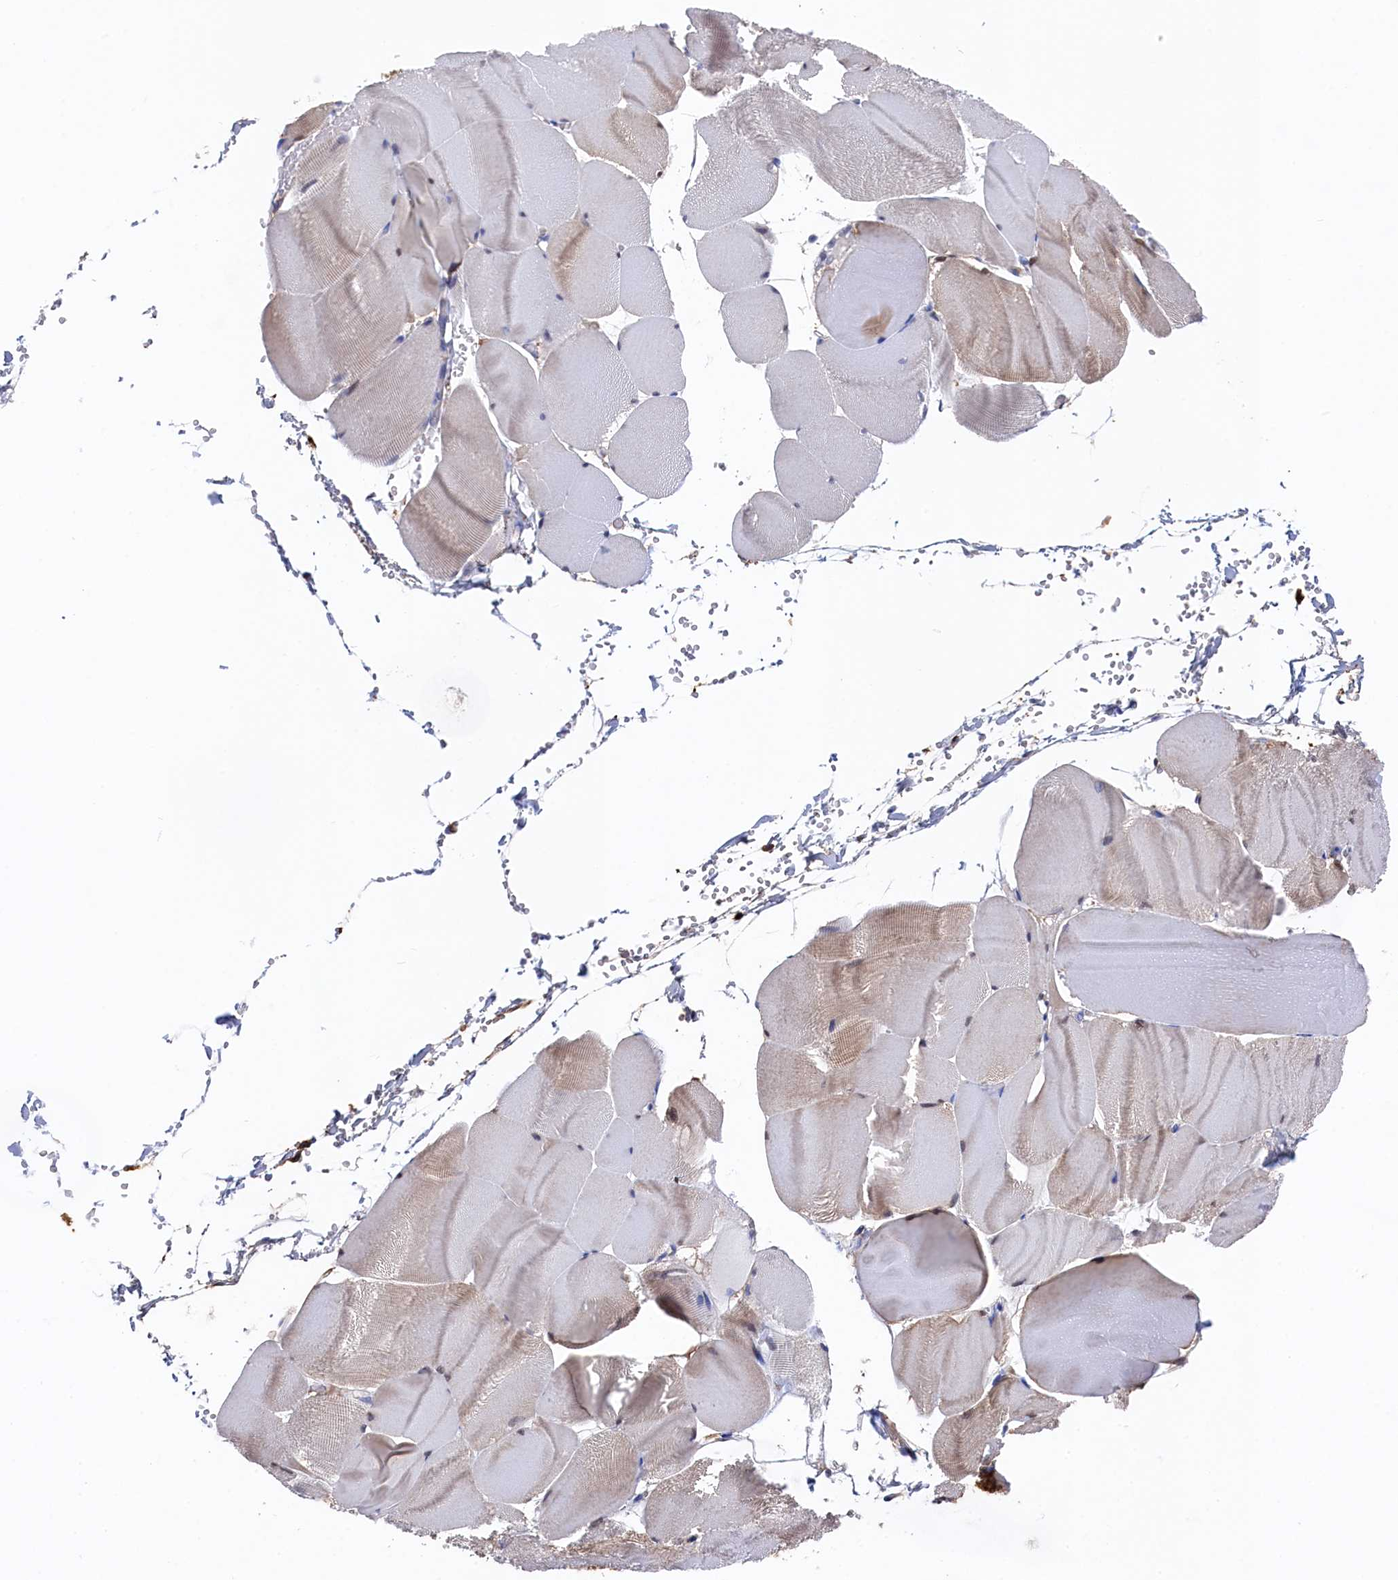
{"staining": {"intensity": "weak", "quantity": "<25%", "location": "cytoplasmic/membranous"}, "tissue": "skeletal muscle", "cell_type": "Myocytes", "image_type": "normal", "snomed": [{"axis": "morphology", "description": "Normal tissue, NOS"}, {"axis": "morphology", "description": "Basal cell carcinoma"}, {"axis": "topography", "description": "Skeletal muscle"}], "caption": "A histopathology image of human skeletal muscle is negative for staining in myocytes. (Brightfield microscopy of DAB immunohistochemistry at high magnification).", "gene": "C12orf73", "patient": {"sex": "female", "age": 64}}